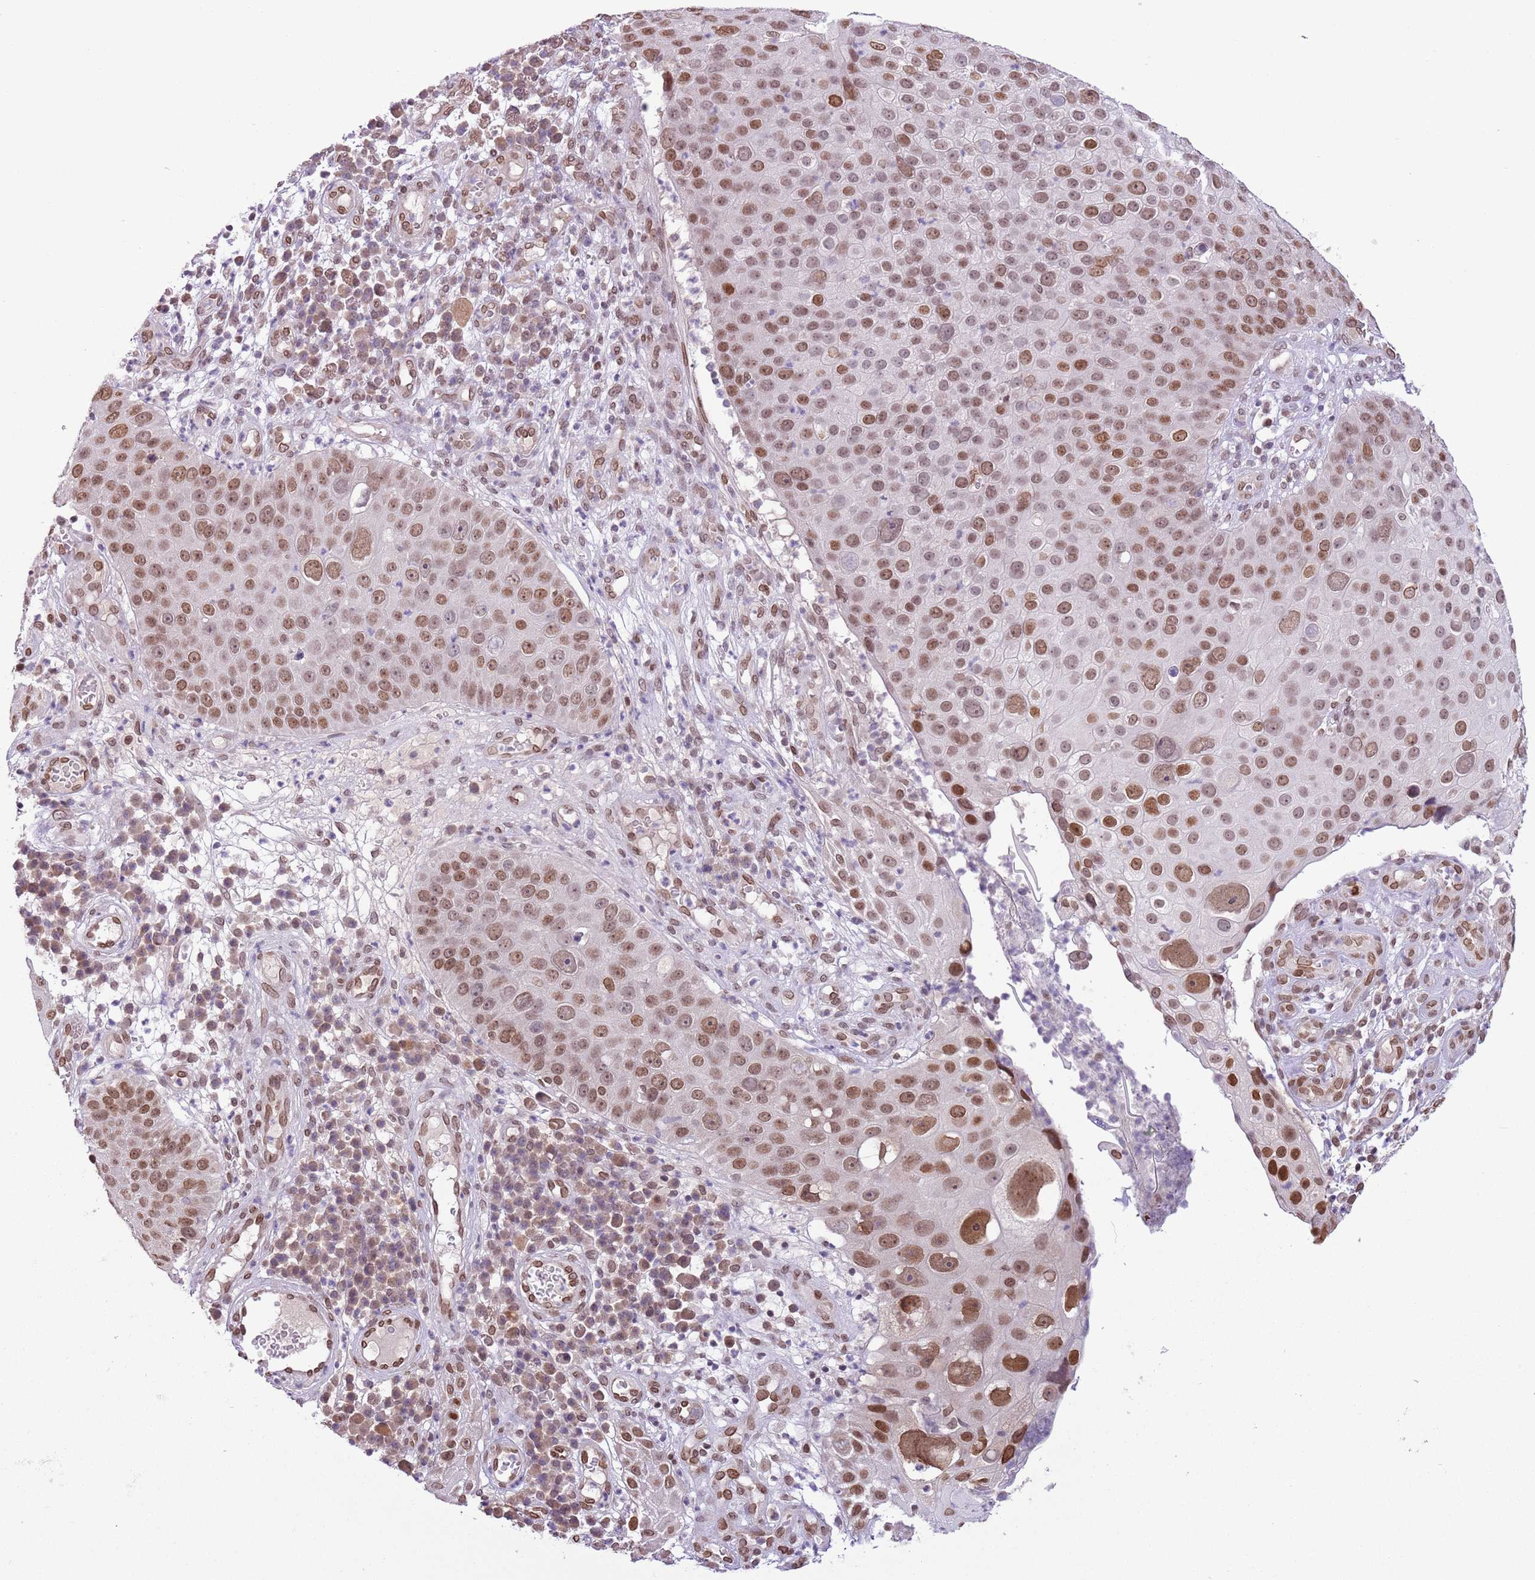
{"staining": {"intensity": "moderate", "quantity": ">75%", "location": "nuclear"}, "tissue": "skin cancer", "cell_type": "Tumor cells", "image_type": "cancer", "snomed": [{"axis": "morphology", "description": "Squamous cell carcinoma, NOS"}, {"axis": "topography", "description": "Skin"}], "caption": "This histopathology image reveals immunohistochemistry staining of skin cancer (squamous cell carcinoma), with medium moderate nuclear positivity in approximately >75% of tumor cells.", "gene": "ZGLP1", "patient": {"sex": "male", "age": 71}}